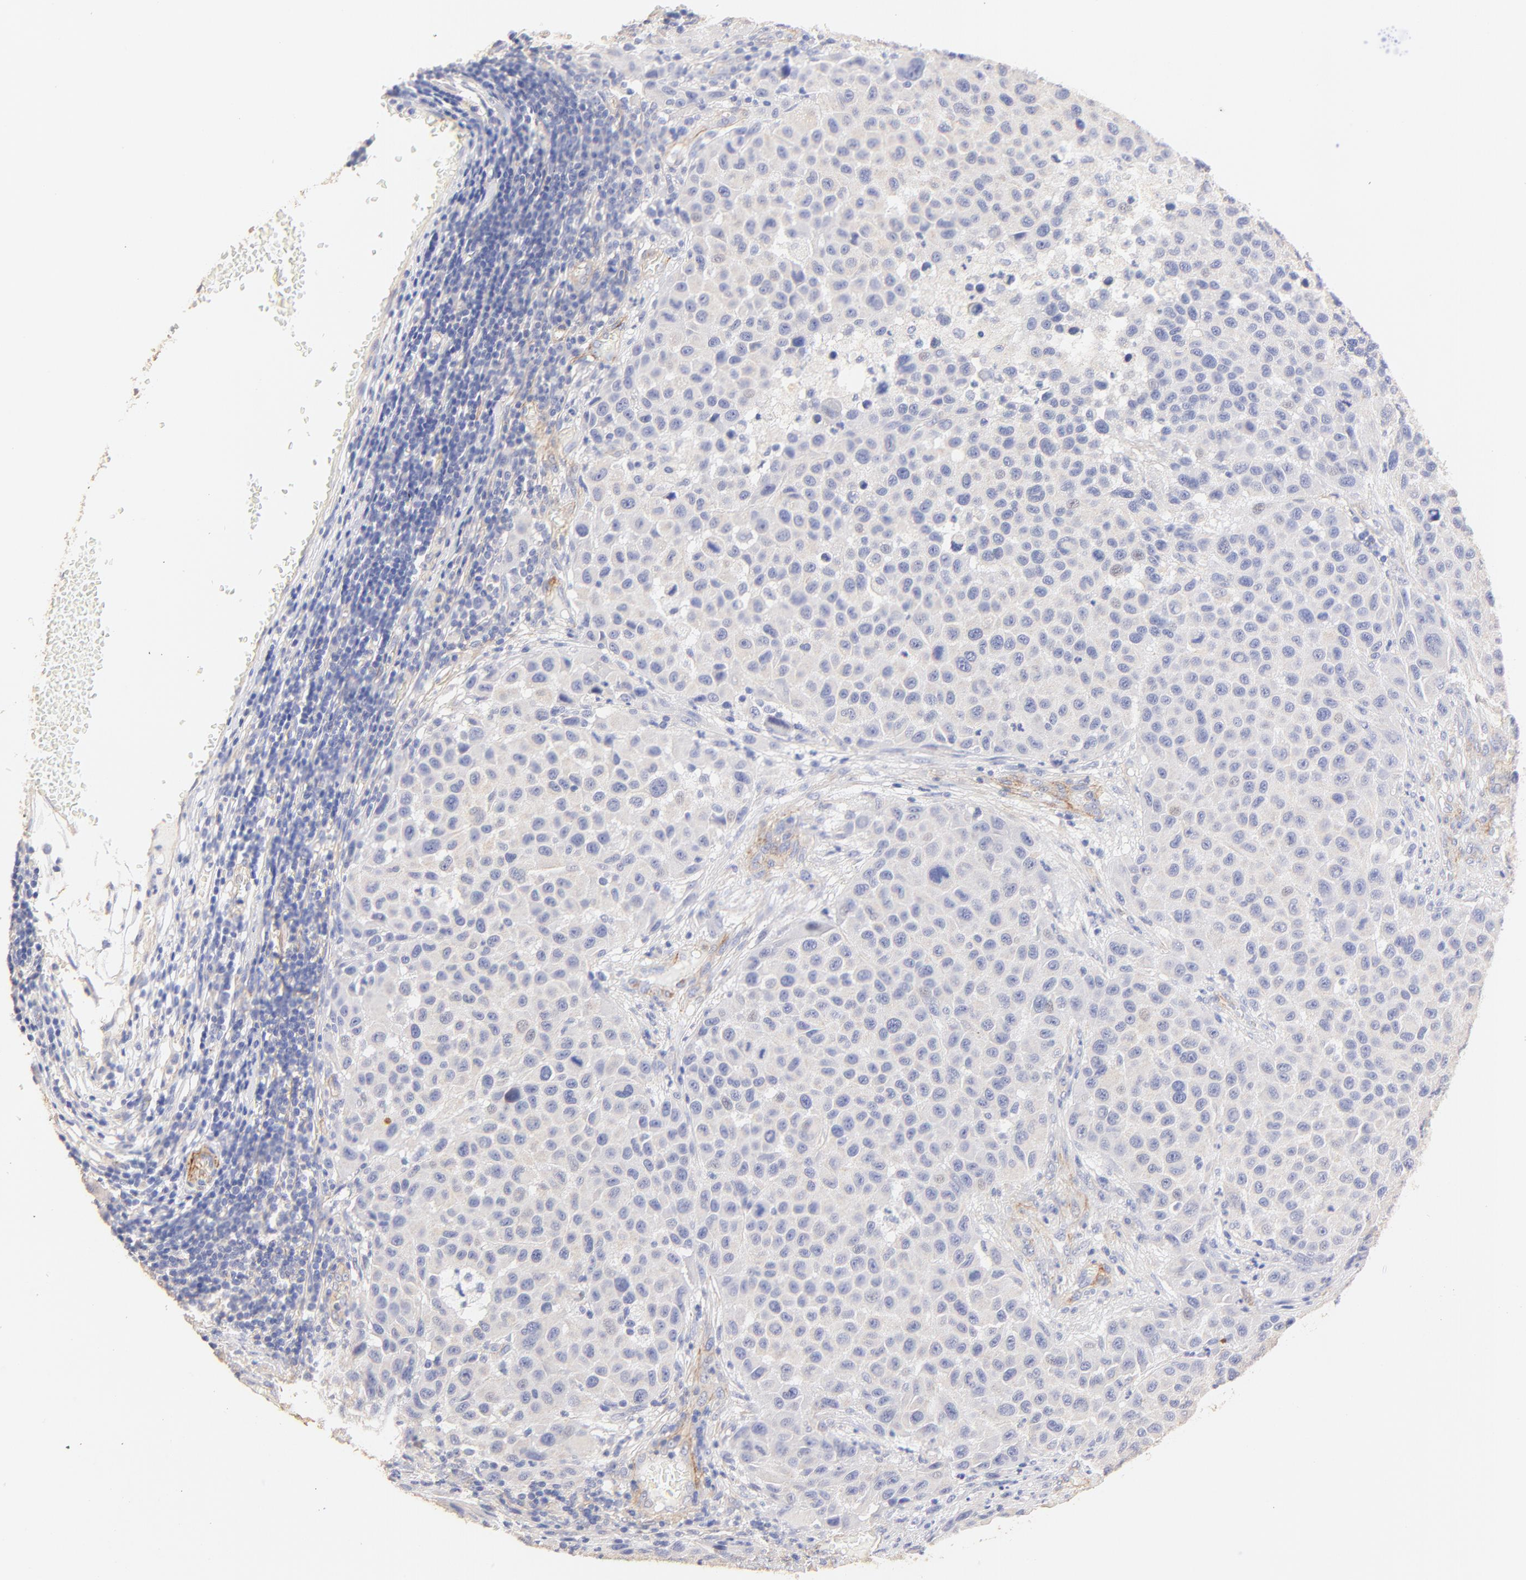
{"staining": {"intensity": "negative", "quantity": "none", "location": "none"}, "tissue": "melanoma", "cell_type": "Tumor cells", "image_type": "cancer", "snomed": [{"axis": "morphology", "description": "Malignant melanoma, Metastatic site"}, {"axis": "topography", "description": "Lymph node"}], "caption": "Protein analysis of melanoma exhibits no significant staining in tumor cells.", "gene": "ACTRT1", "patient": {"sex": "male", "age": 61}}